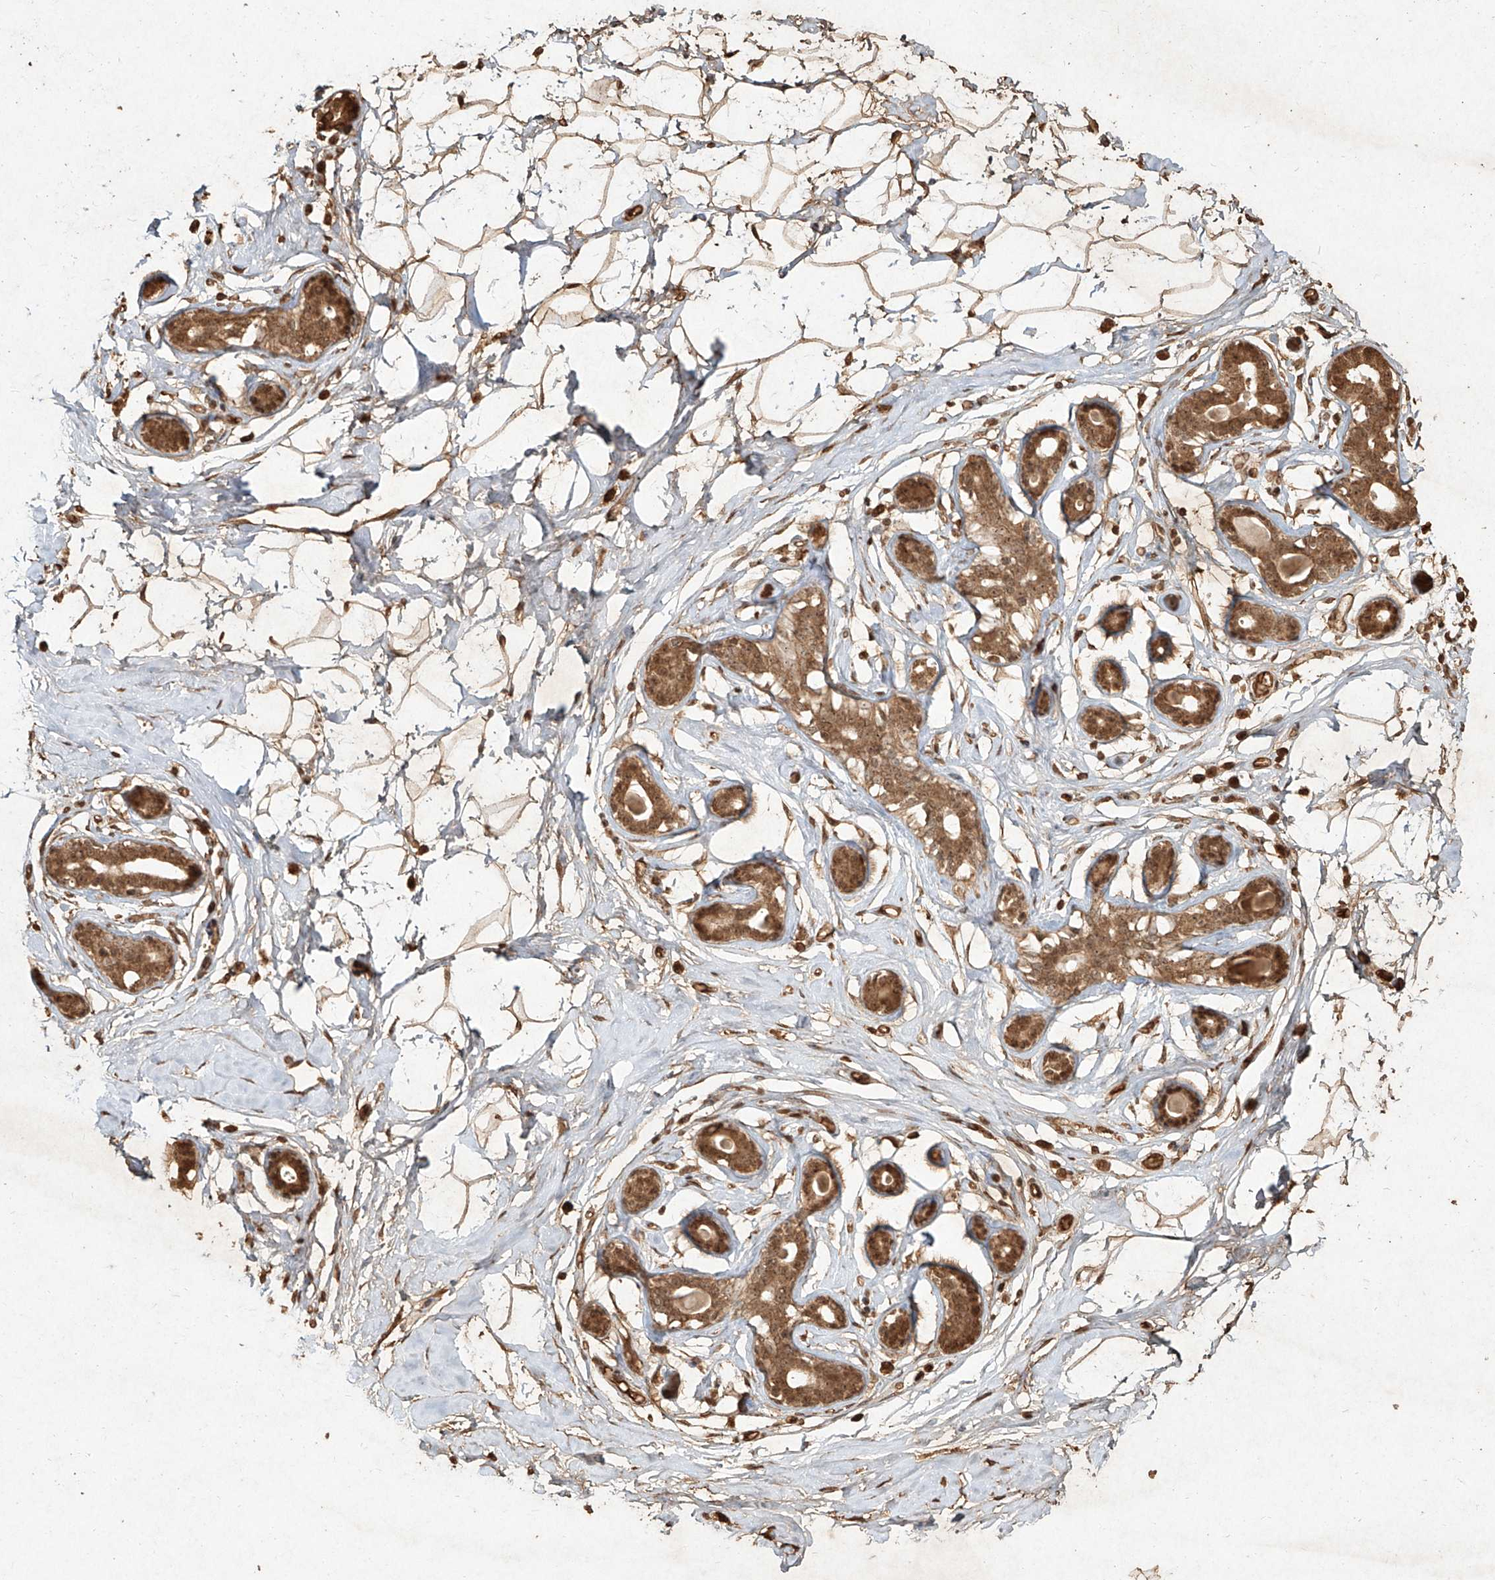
{"staining": {"intensity": "moderate", "quantity": ">75%", "location": "cytoplasmic/membranous,nuclear"}, "tissue": "breast", "cell_type": "Adipocytes", "image_type": "normal", "snomed": [{"axis": "morphology", "description": "Normal tissue, NOS"}, {"axis": "morphology", "description": "Adenoma, NOS"}, {"axis": "topography", "description": "Breast"}], "caption": "A histopathology image of breast stained for a protein exhibits moderate cytoplasmic/membranous,nuclear brown staining in adipocytes.", "gene": "UBE2K", "patient": {"sex": "female", "age": 23}}